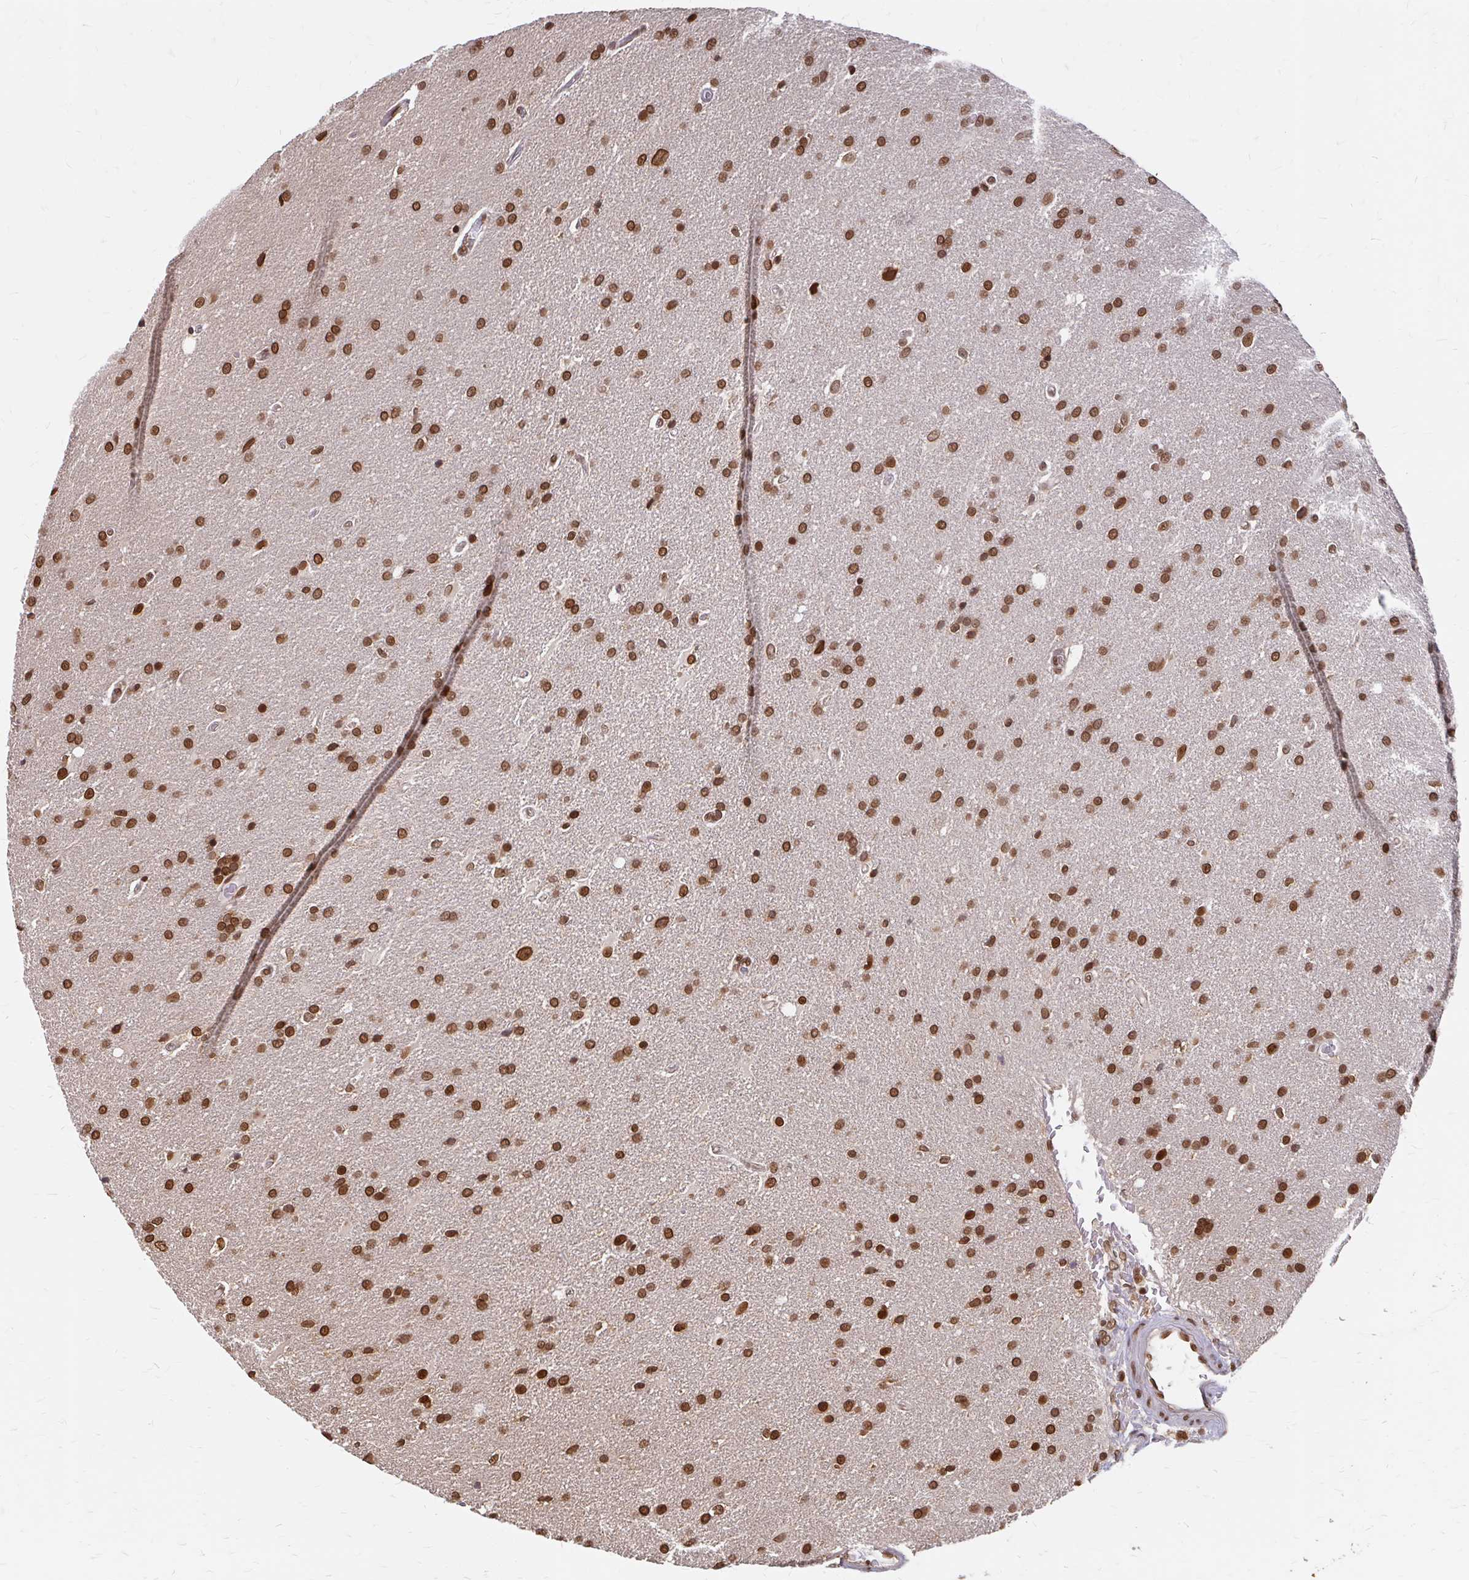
{"staining": {"intensity": "moderate", "quantity": ">75%", "location": "cytoplasmic/membranous,nuclear"}, "tissue": "glioma", "cell_type": "Tumor cells", "image_type": "cancer", "snomed": [{"axis": "morphology", "description": "Glioma, malignant, High grade"}, {"axis": "topography", "description": "Brain"}], "caption": "Brown immunohistochemical staining in malignant high-grade glioma reveals moderate cytoplasmic/membranous and nuclear positivity in approximately >75% of tumor cells.", "gene": "XPO1", "patient": {"sex": "male", "age": 56}}